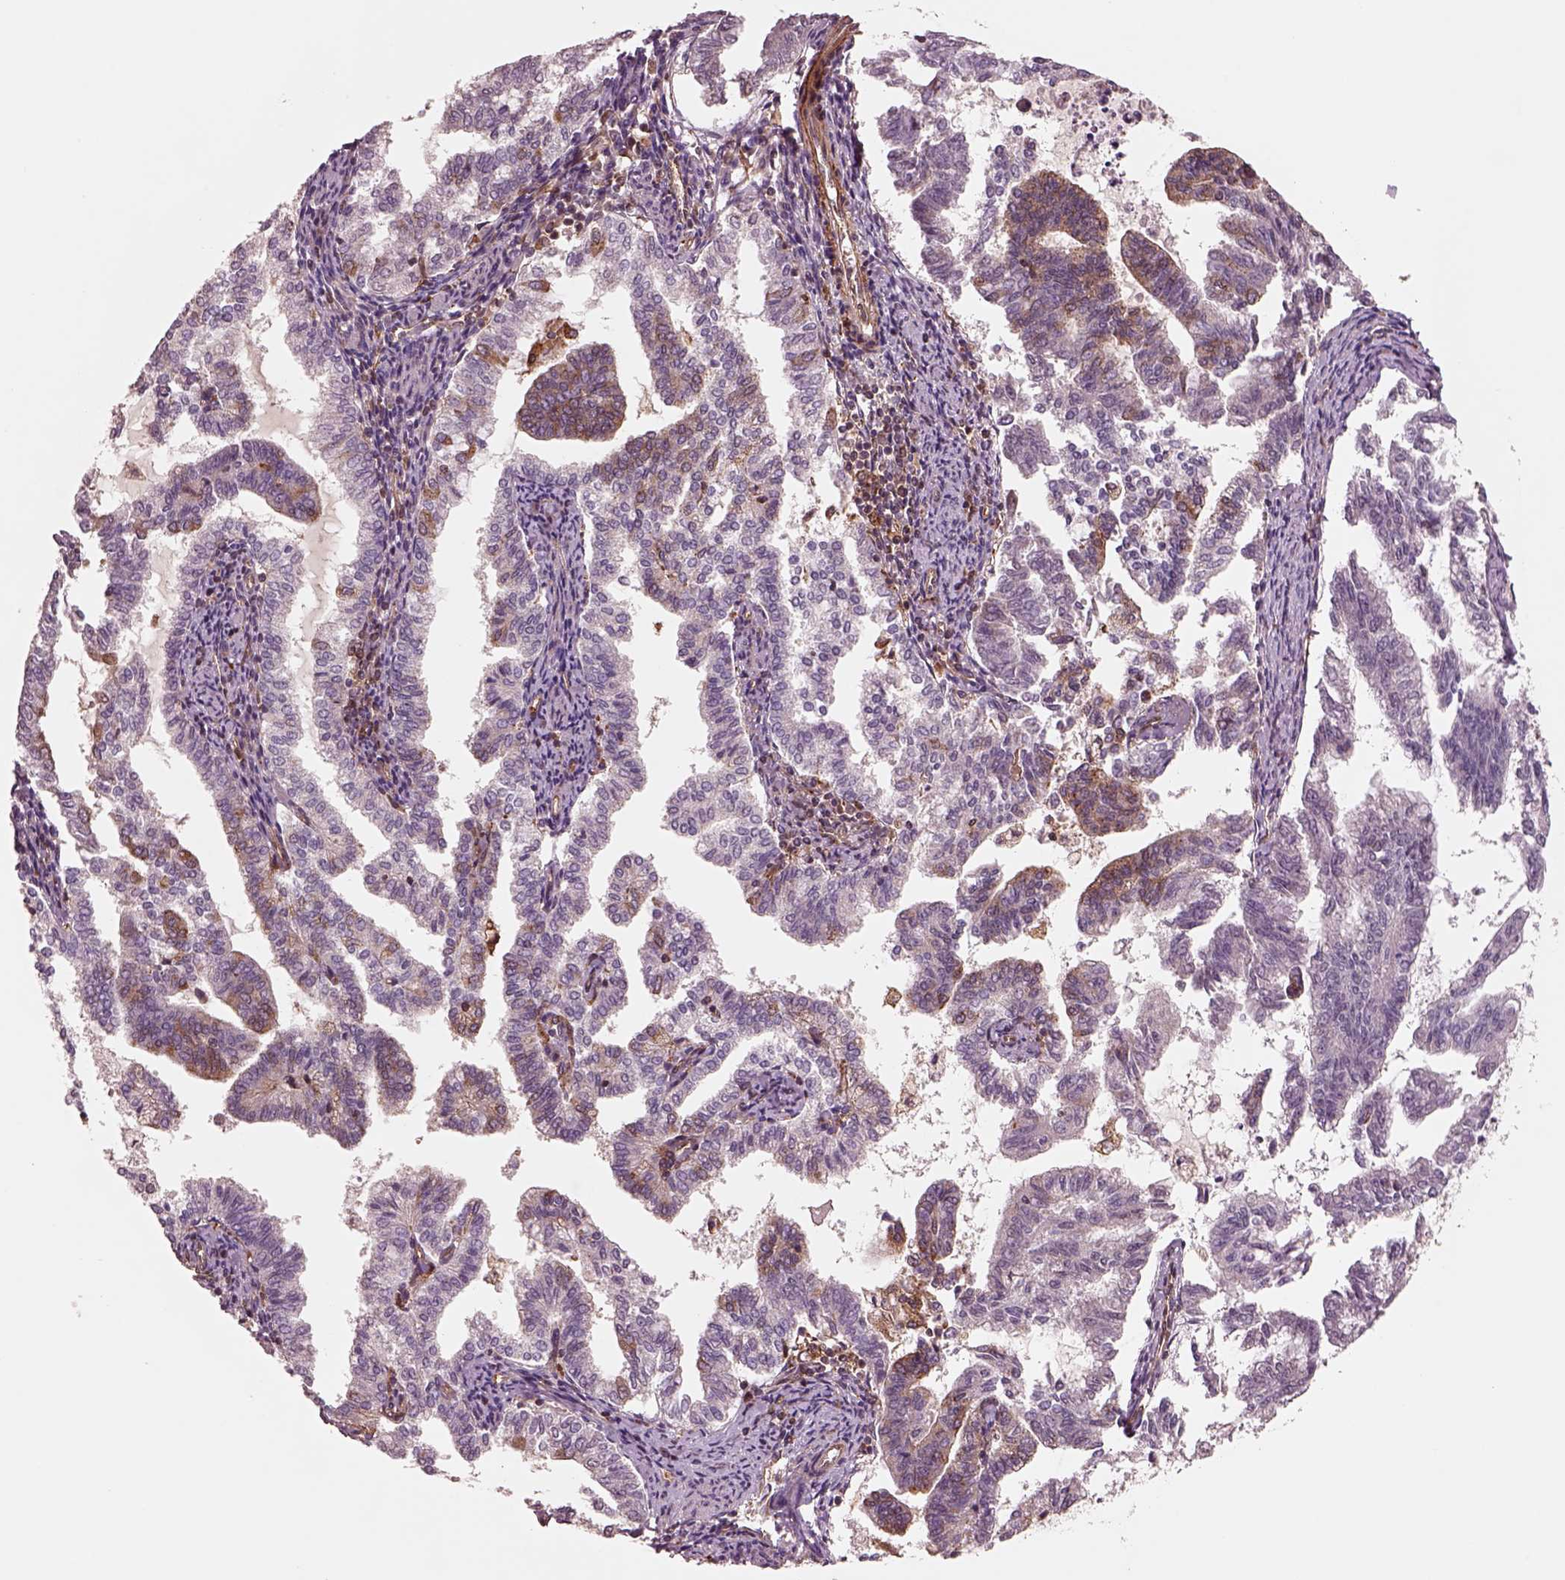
{"staining": {"intensity": "moderate", "quantity": "<25%", "location": "cytoplasmic/membranous"}, "tissue": "endometrial cancer", "cell_type": "Tumor cells", "image_type": "cancer", "snomed": [{"axis": "morphology", "description": "Adenocarcinoma, NOS"}, {"axis": "topography", "description": "Endometrium"}], "caption": "A histopathology image of human adenocarcinoma (endometrial) stained for a protein reveals moderate cytoplasmic/membranous brown staining in tumor cells.", "gene": "WASHC2A", "patient": {"sex": "female", "age": 79}}